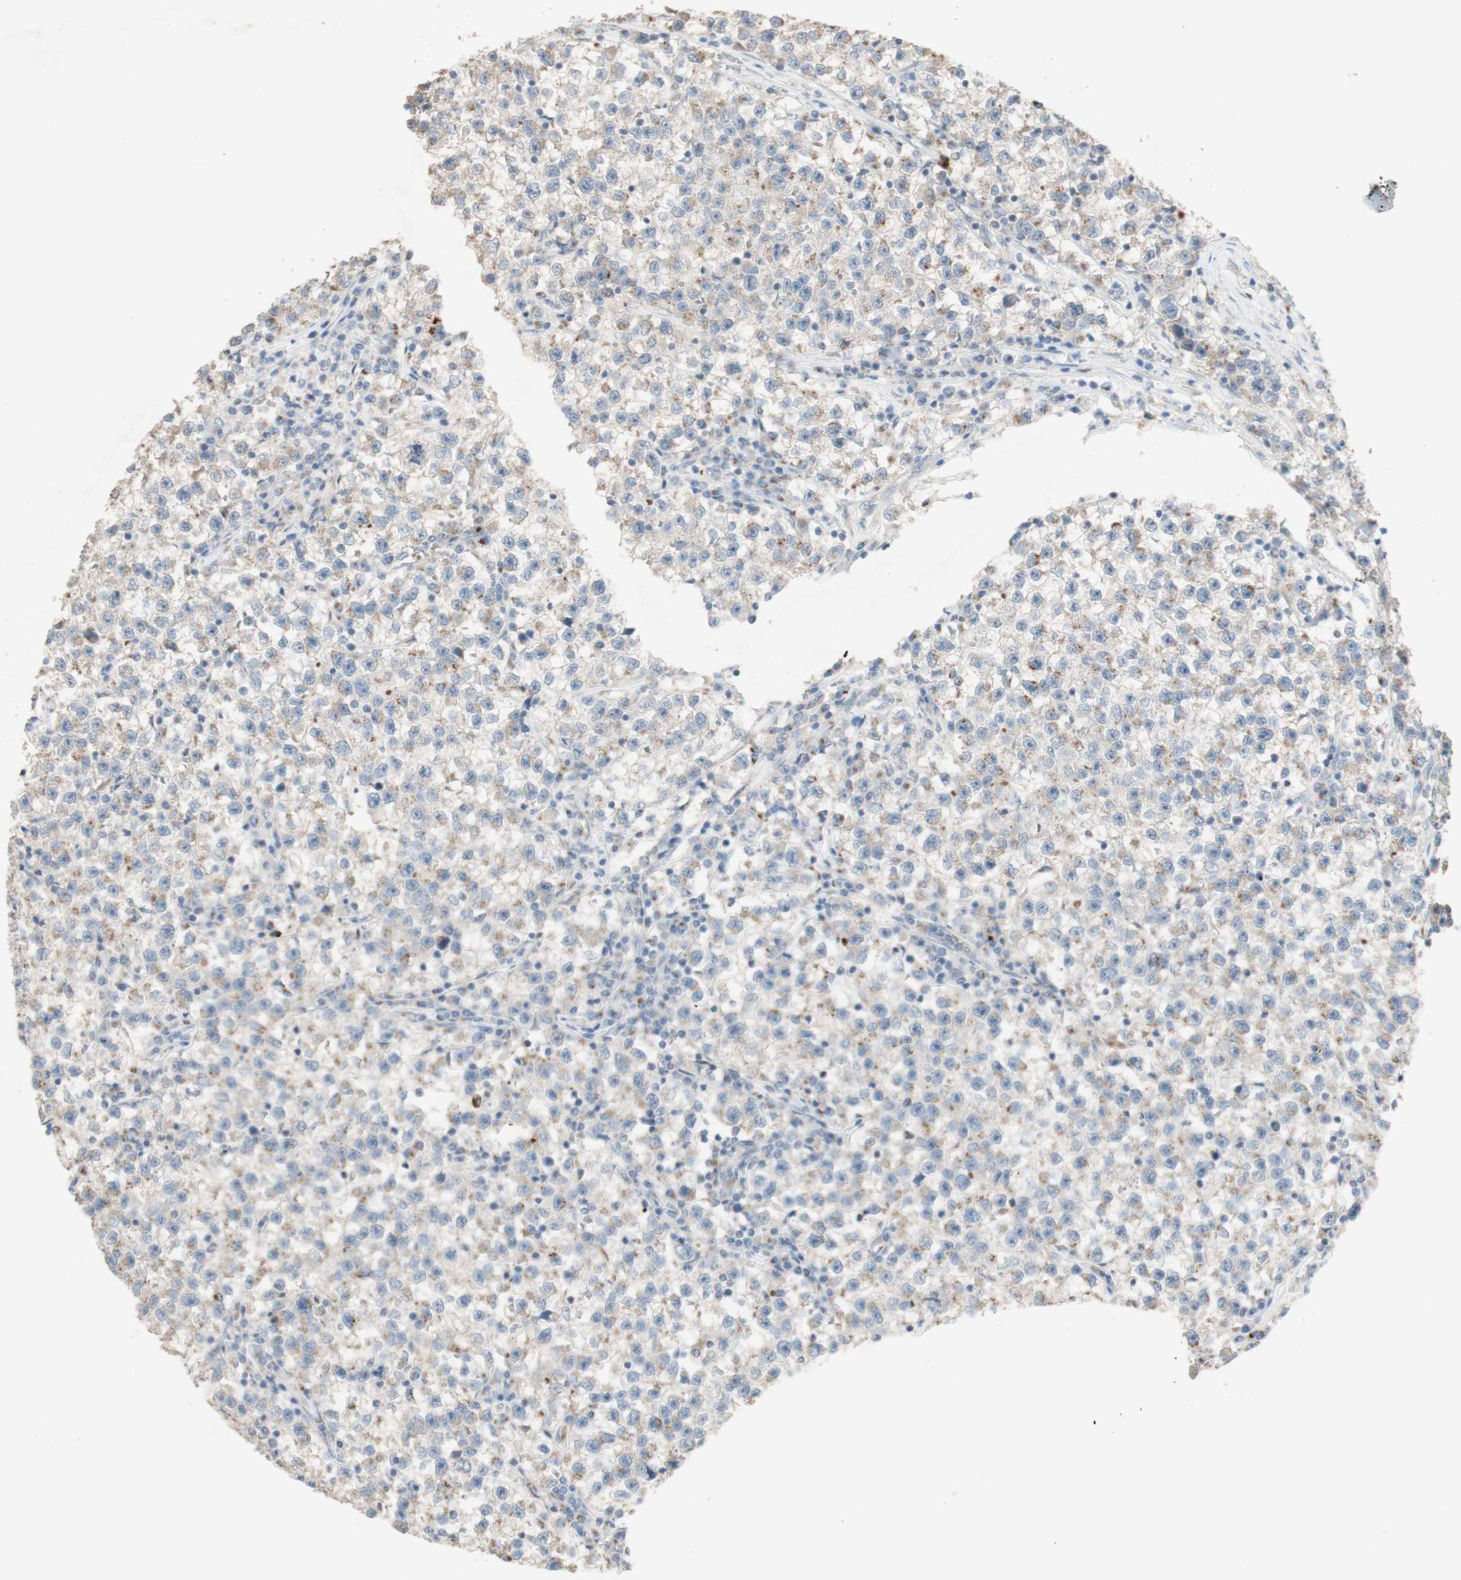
{"staining": {"intensity": "moderate", "quantity": "<25%", "location": "cytoplasmic/membranous"}, "tissue": "testis cancer", "cell_type": "Tumor cells", "image_type": "cancer", "snomed": [{"axis": "morphology", "description": "Seminoma, NOS"}, {"axis": "topography", "description": "Testis"}], "caption": "Immunohistochemical staining of human testis seminoma exhibits low levels of moderate cytoplasmic/membranous protein expression in about <25% of tumor cells.", "gene": "MANEA", "patient": {"sex": "male", "age": 22}}